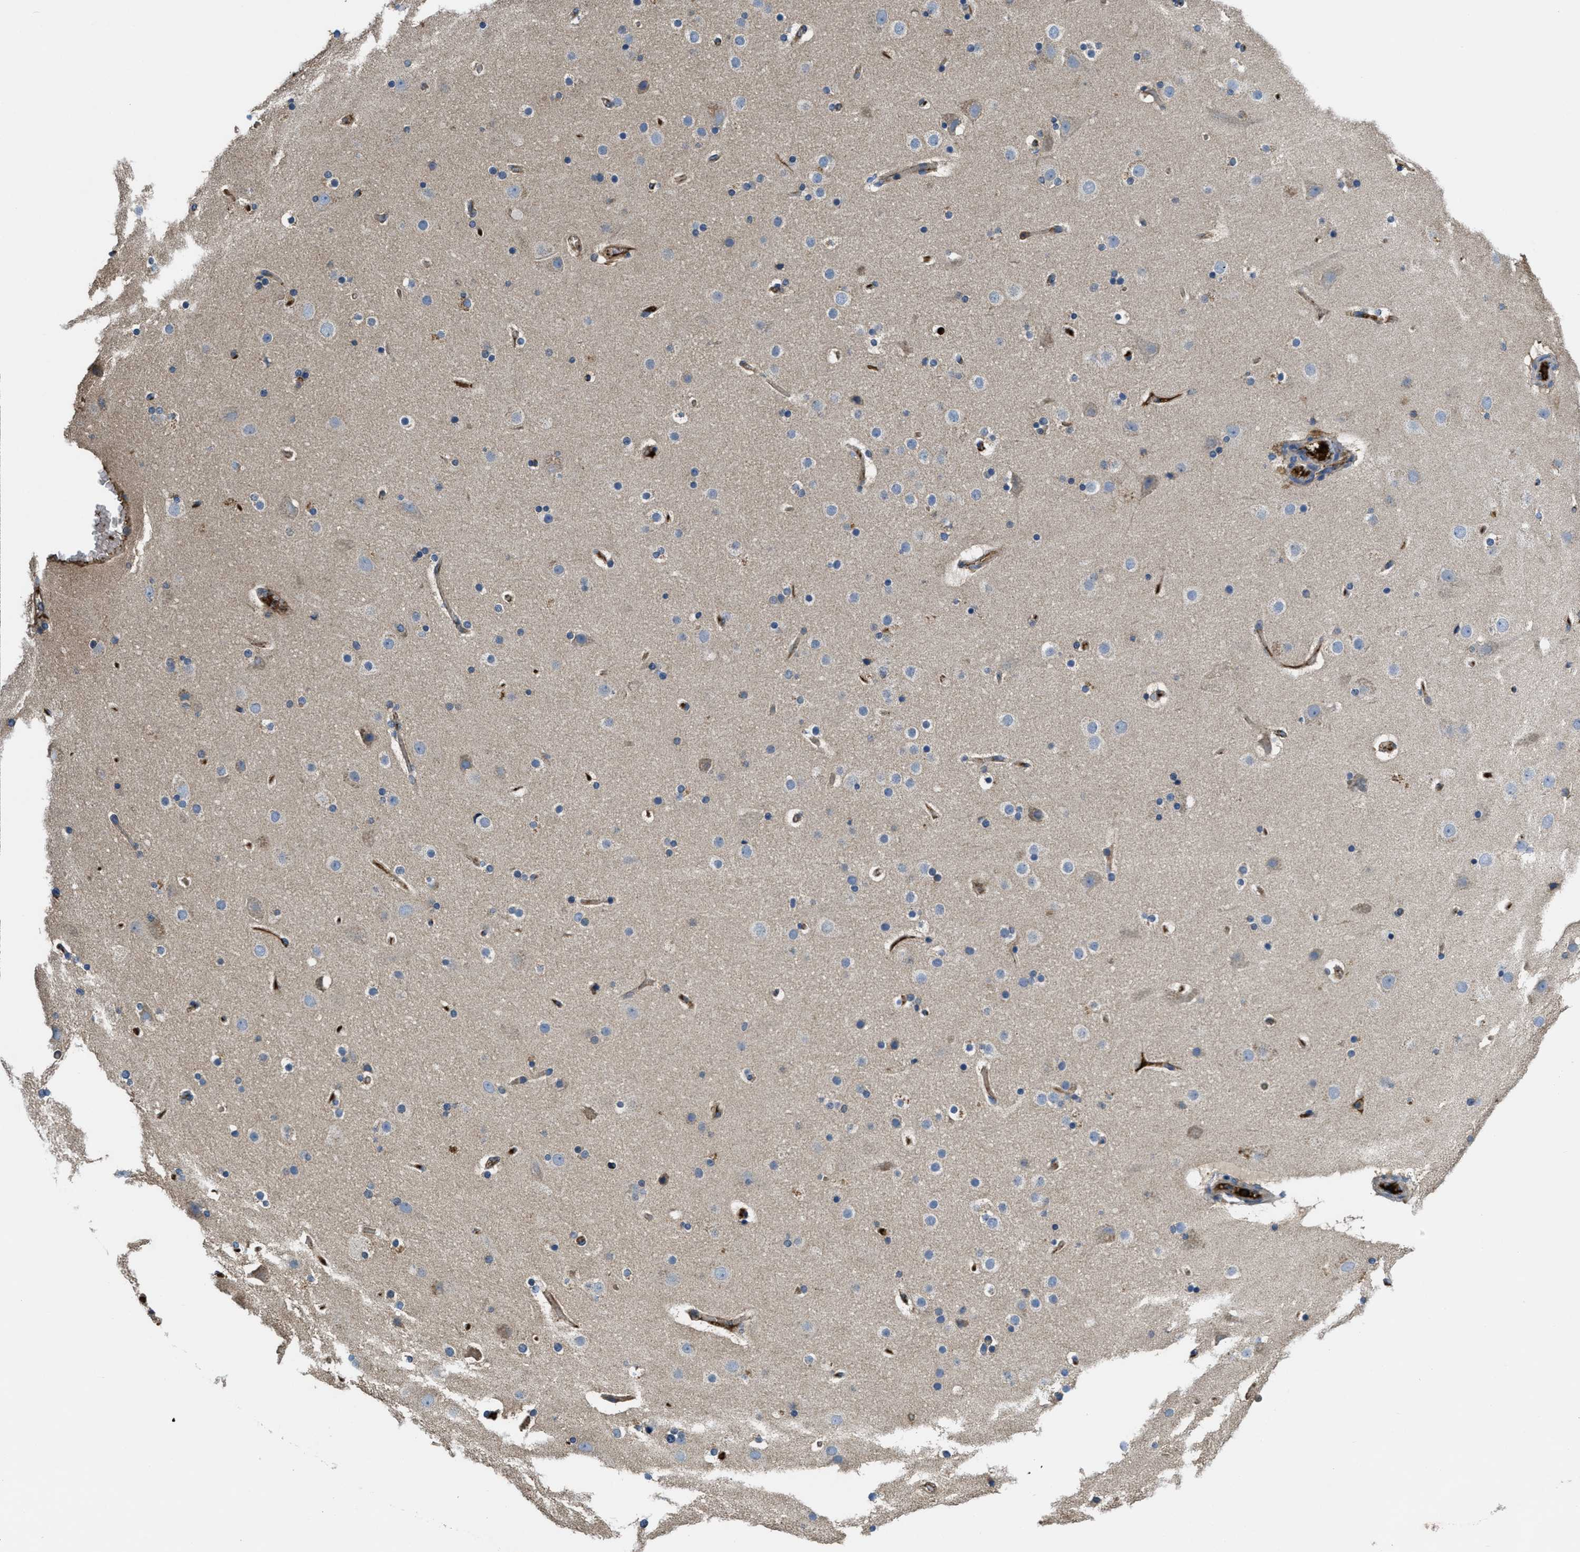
{"staining": {"intensity": "moderate", "quantity": ">75%", "location": "cytoplasmic/membranous"}, "tissue": "cerebral cortex", "cell_type": "Endothelial cells", "image_type": "normal", "snomed": [{"axis": "morphology", "description": "Normal tissue, NOS"}, {"axis": "topography", "description": "Cerebral cortex"}], "caption": "Endothelial cells exhibit medium levels of moderate cytoplasmic/membranous positivity in approximately >75% of cells in unremarkable cerebral cortex.", "gene": "GALK1", "patient": {"sex": "male", "age": 57}}